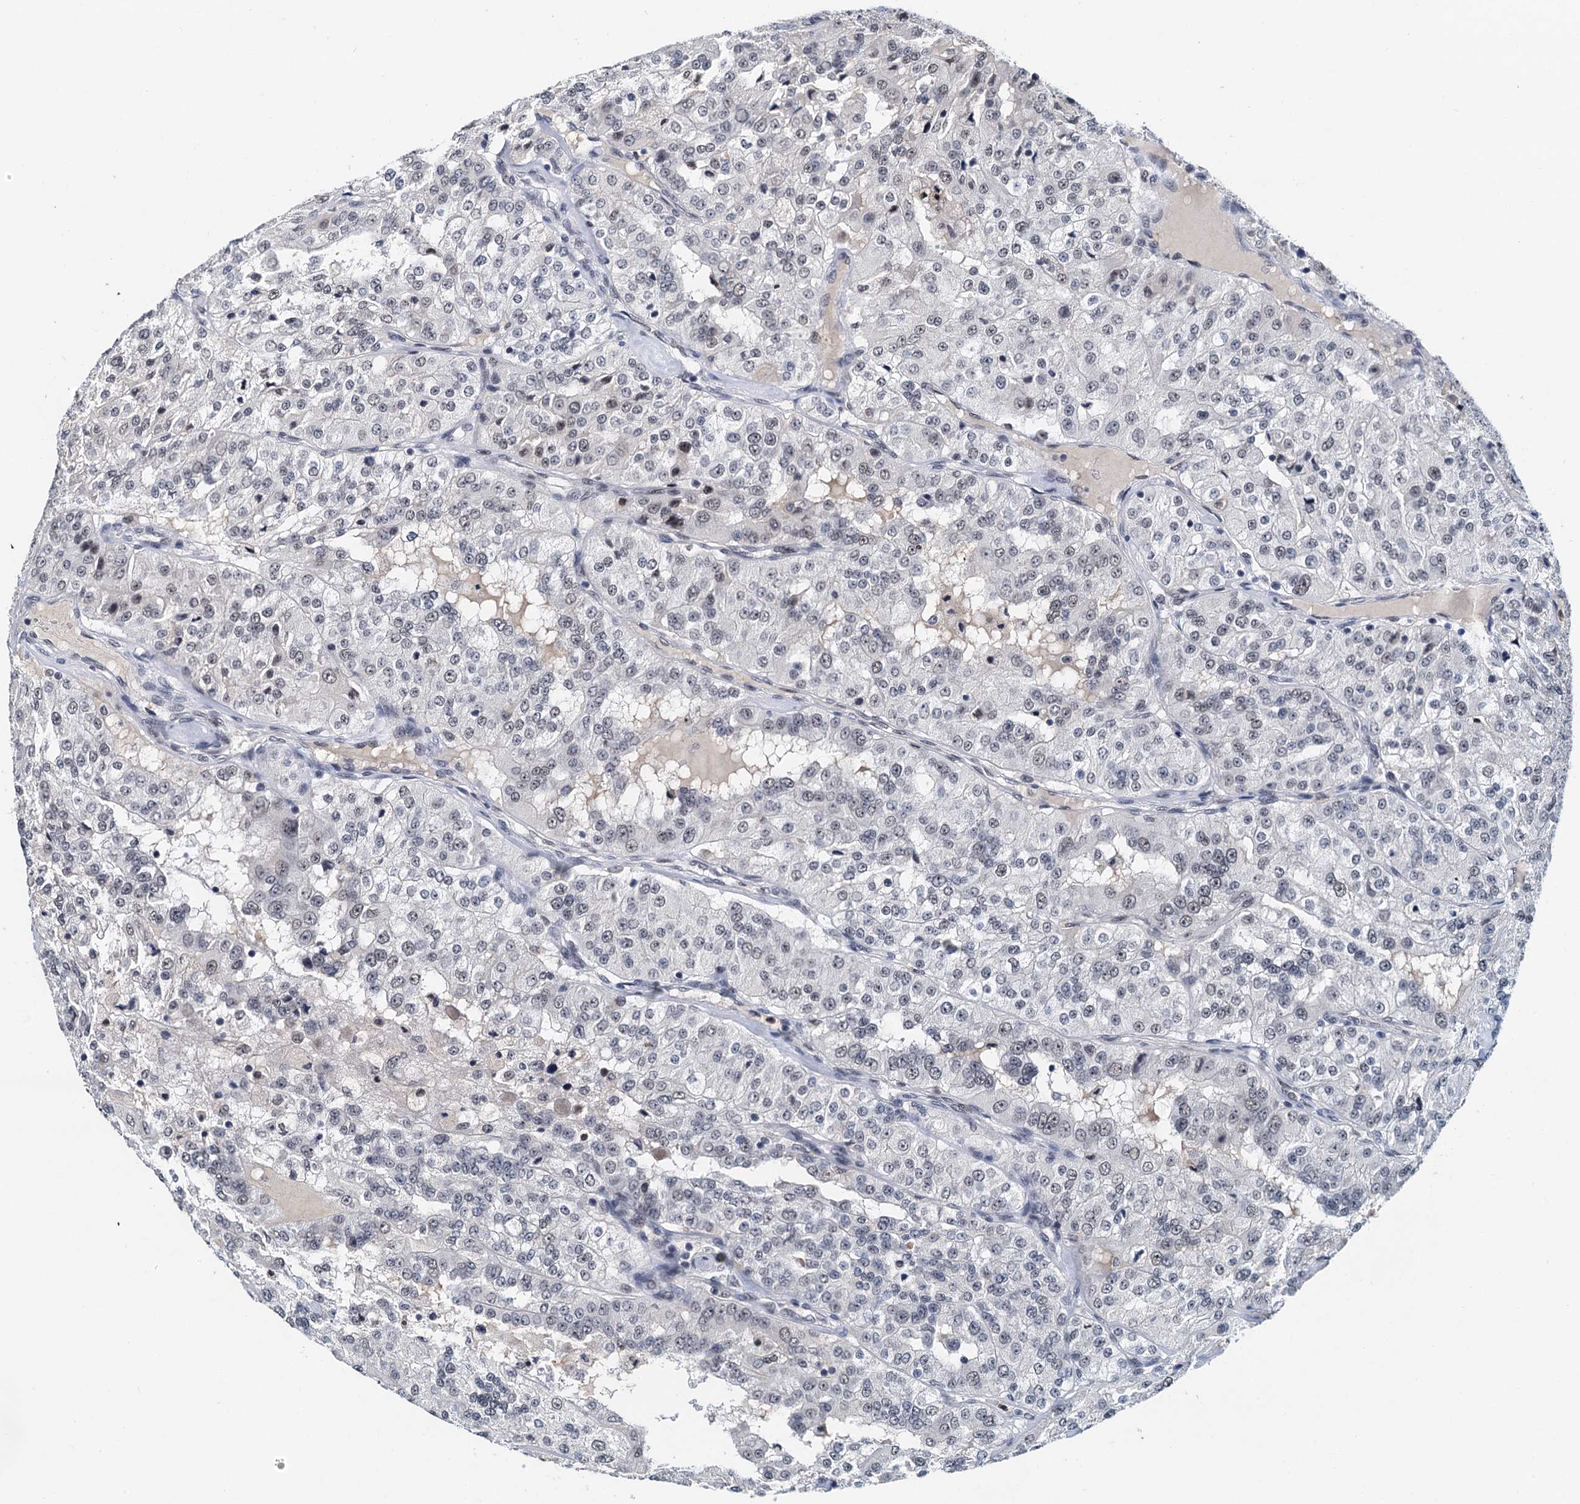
{"staining": {"intensity": "weak", "quantity": "25%-75%", "location": "nuclear"}, "tissue": "renal cancer", "cell_type": "Tumor cells", "image_type": "cancer", "snomed": [{"axis": "morphology", "description": "Adenocarcinoma, NOS"}, {"axis": "topography", "description": "Kidney"}], "caption": "A micrograph showing weak nuclear staining in about 25%-75% of tumor cells in adenocarcinoma (renal), as visualized by brown immunohistochemical staining.", "gene": "SNRPD1", "patient": {"sex": "female", "age": 63}}